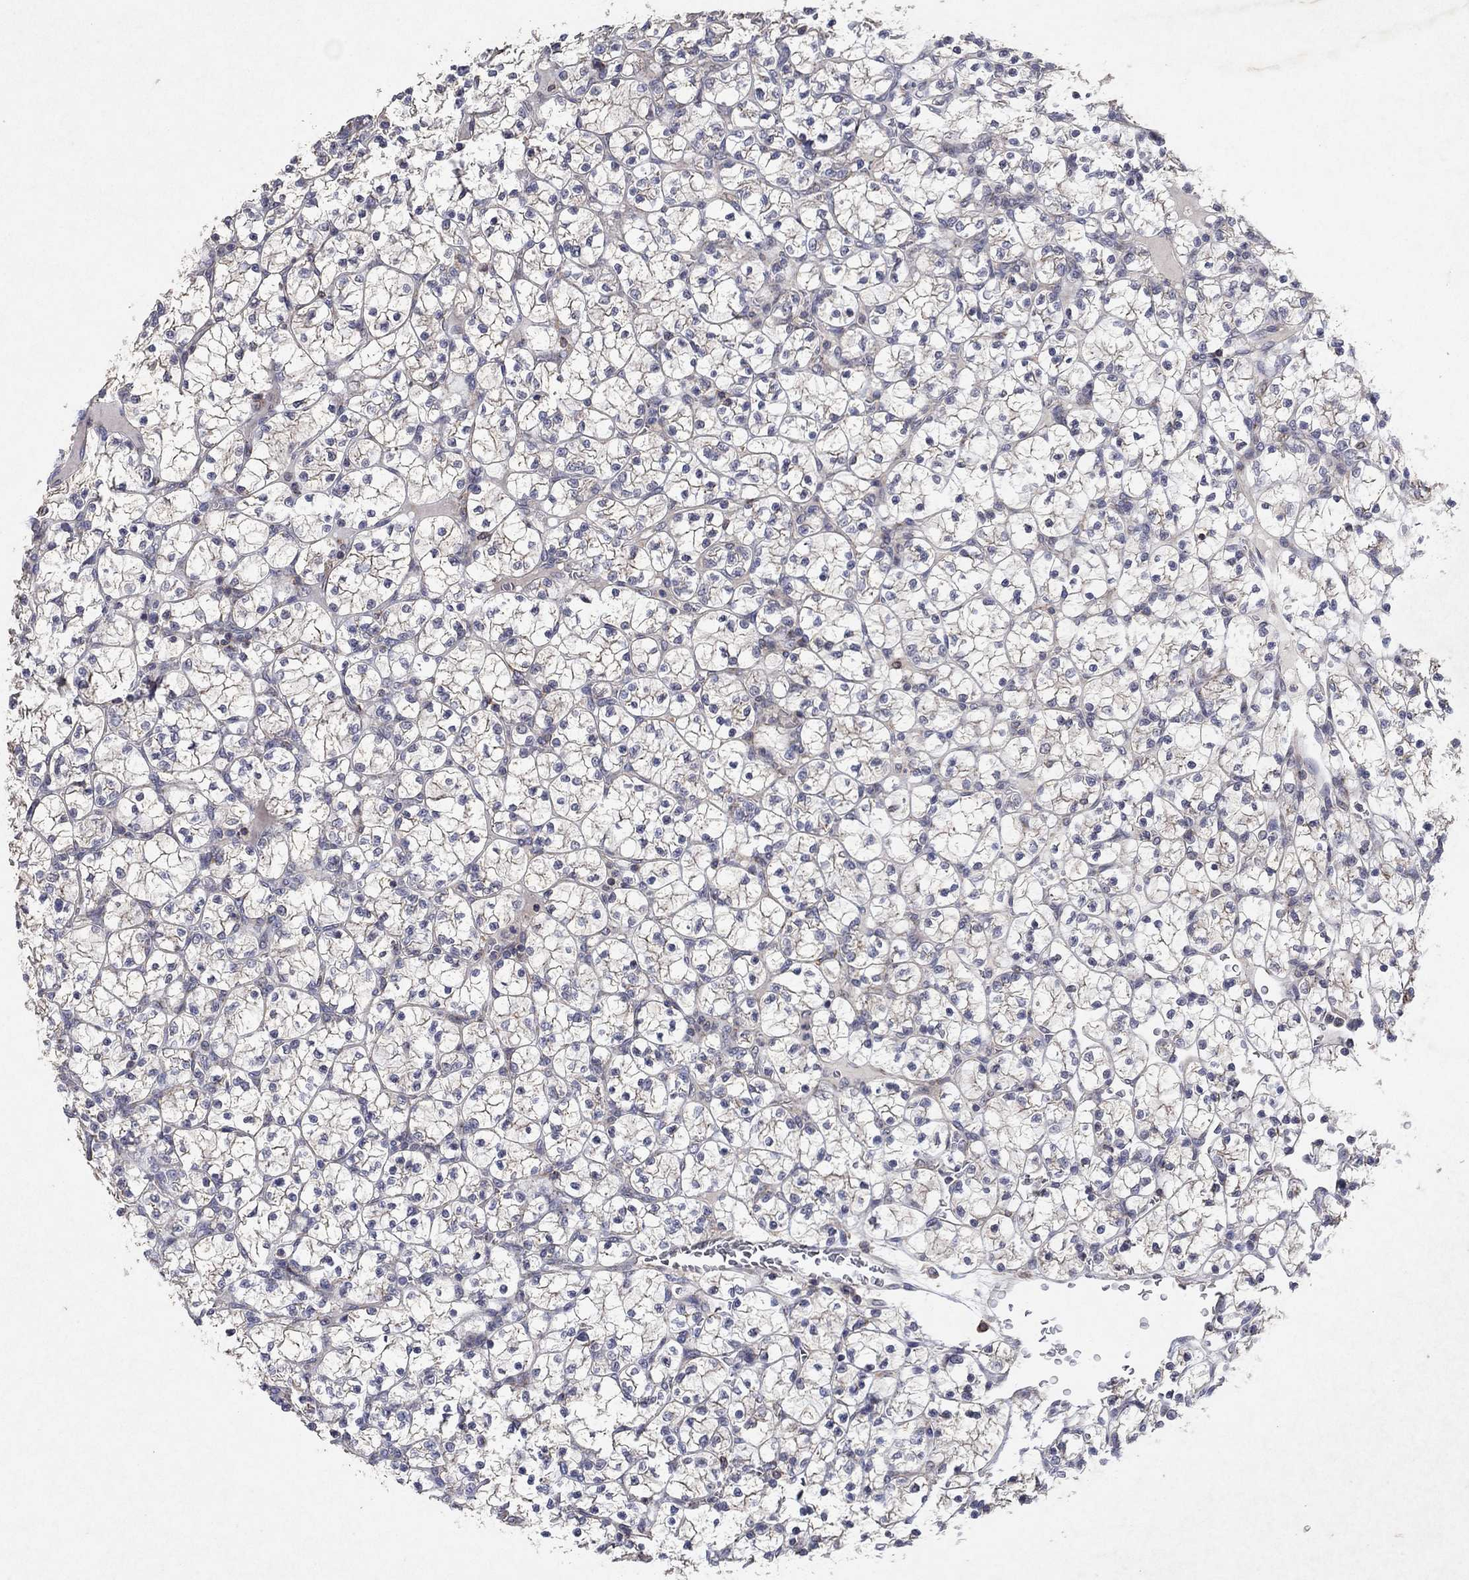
{"staining": {"intensity": "weak", "quantity": "25%-75%", "location": "cytoplasmic/membranous"}, "tissue": "renal cancer", "cell_type": "Tumor cells", "image_type": "cancer", "snomed": [{"axis": "morphology", "description": "Adenocarcinoma, NOS"}, {"axis": "topography", "description": "Kidney"}], "caption": "This is an image of immunohistochemistry staining of renal cancer (adenocarcinoma), which shows weak staining in the cytoplasmic/membranous of tumor cells.", "gene": "FRG1", "patient": {"sex": "female", "age": 89}}